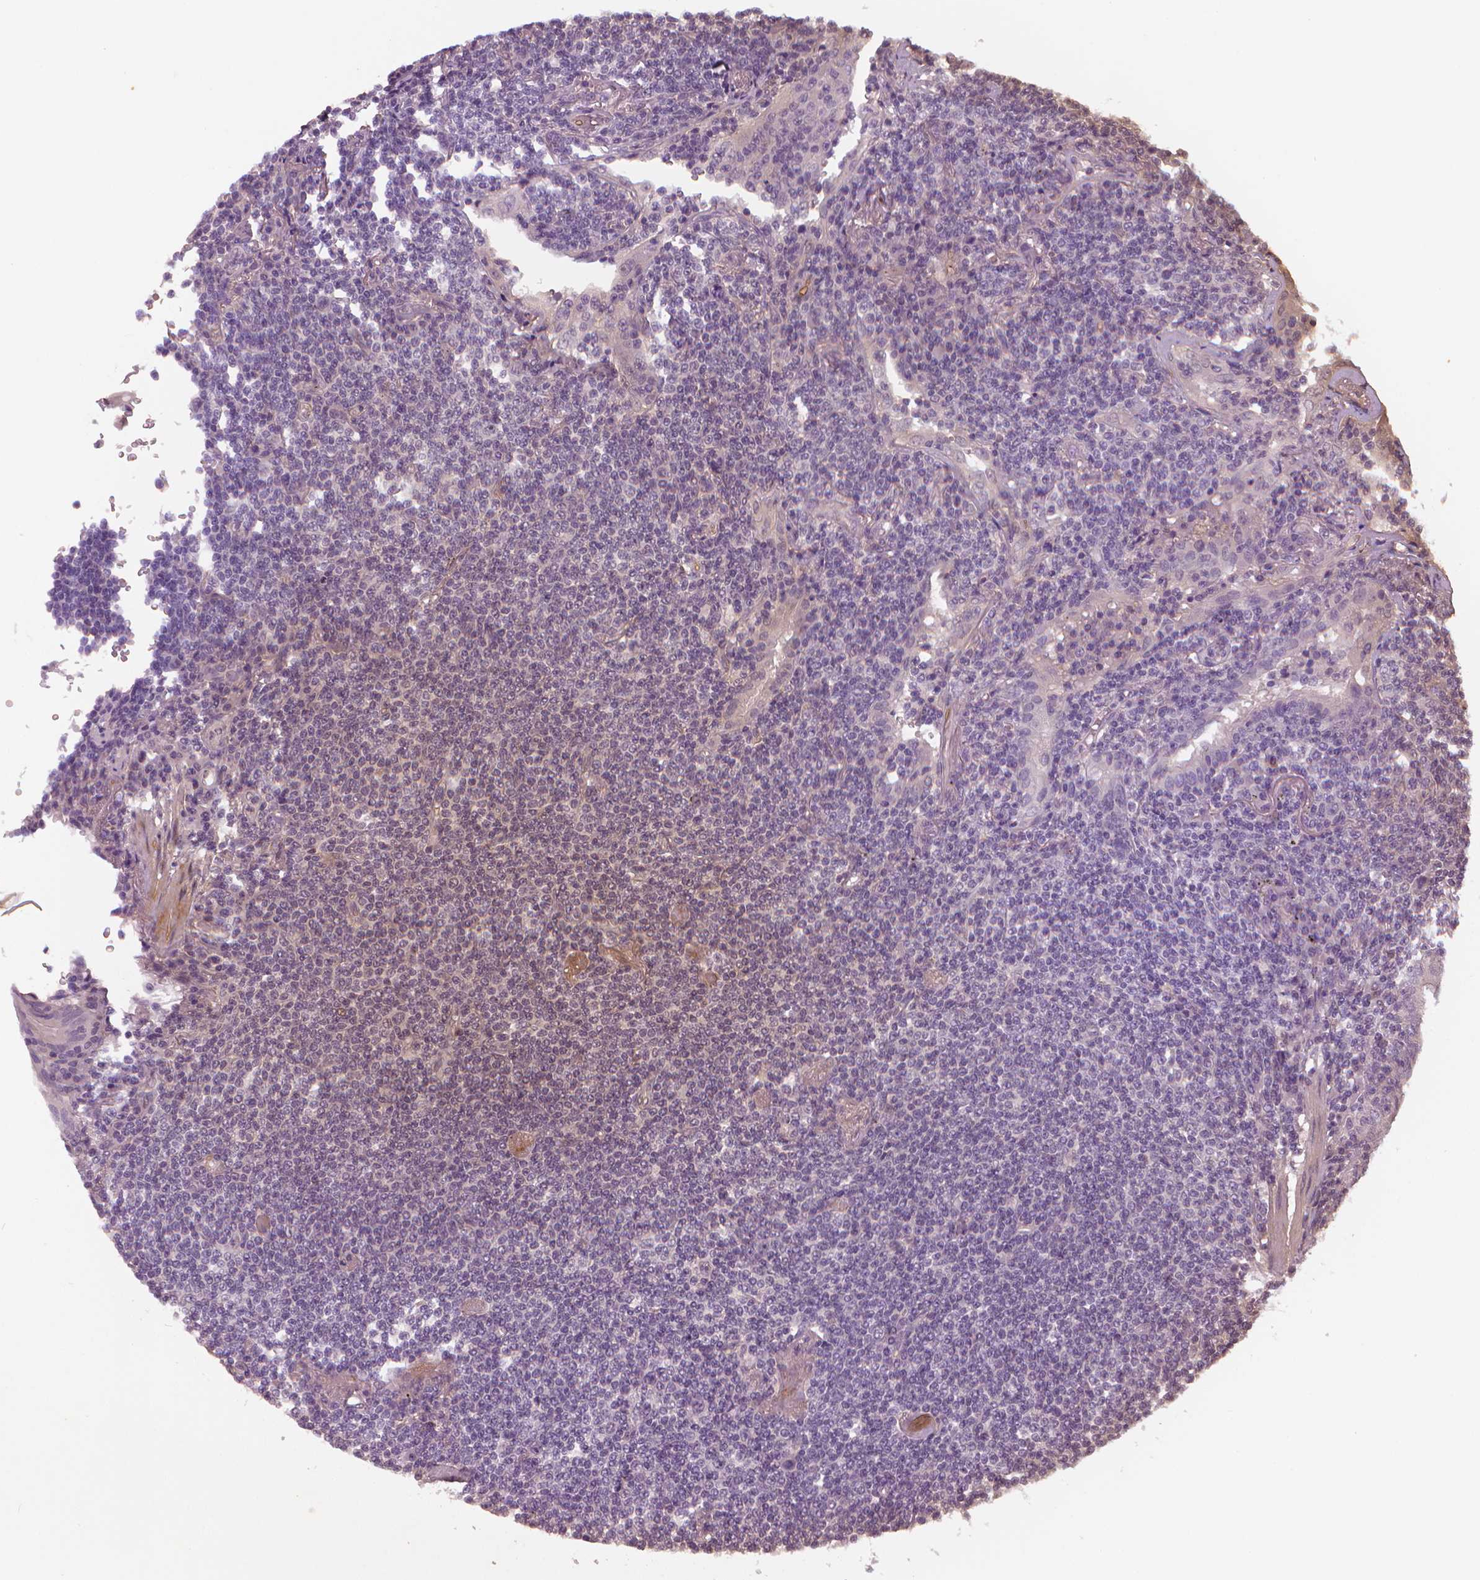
{"staining": {"intensity": "negative", "quantity": "none", "location": "none"}, "tissue": "lymphoma", "cell_type": "Tumor cells", "image_type": "cancer", "snomed": [{"axis": "morphology", "description": "Malignant lymphoma, non-Hodgkin's type, Low grade"}, {"axis": "topography", "description": "Lung"}], "caption": "Malignant lymphoma, non-Hodgkin's type (low-grade) stained for a protein using immunohistochemistry demonstrates no staining tumor cells.", "gene": "MKI67", "patient": {"sex": "female", "age": 71}}